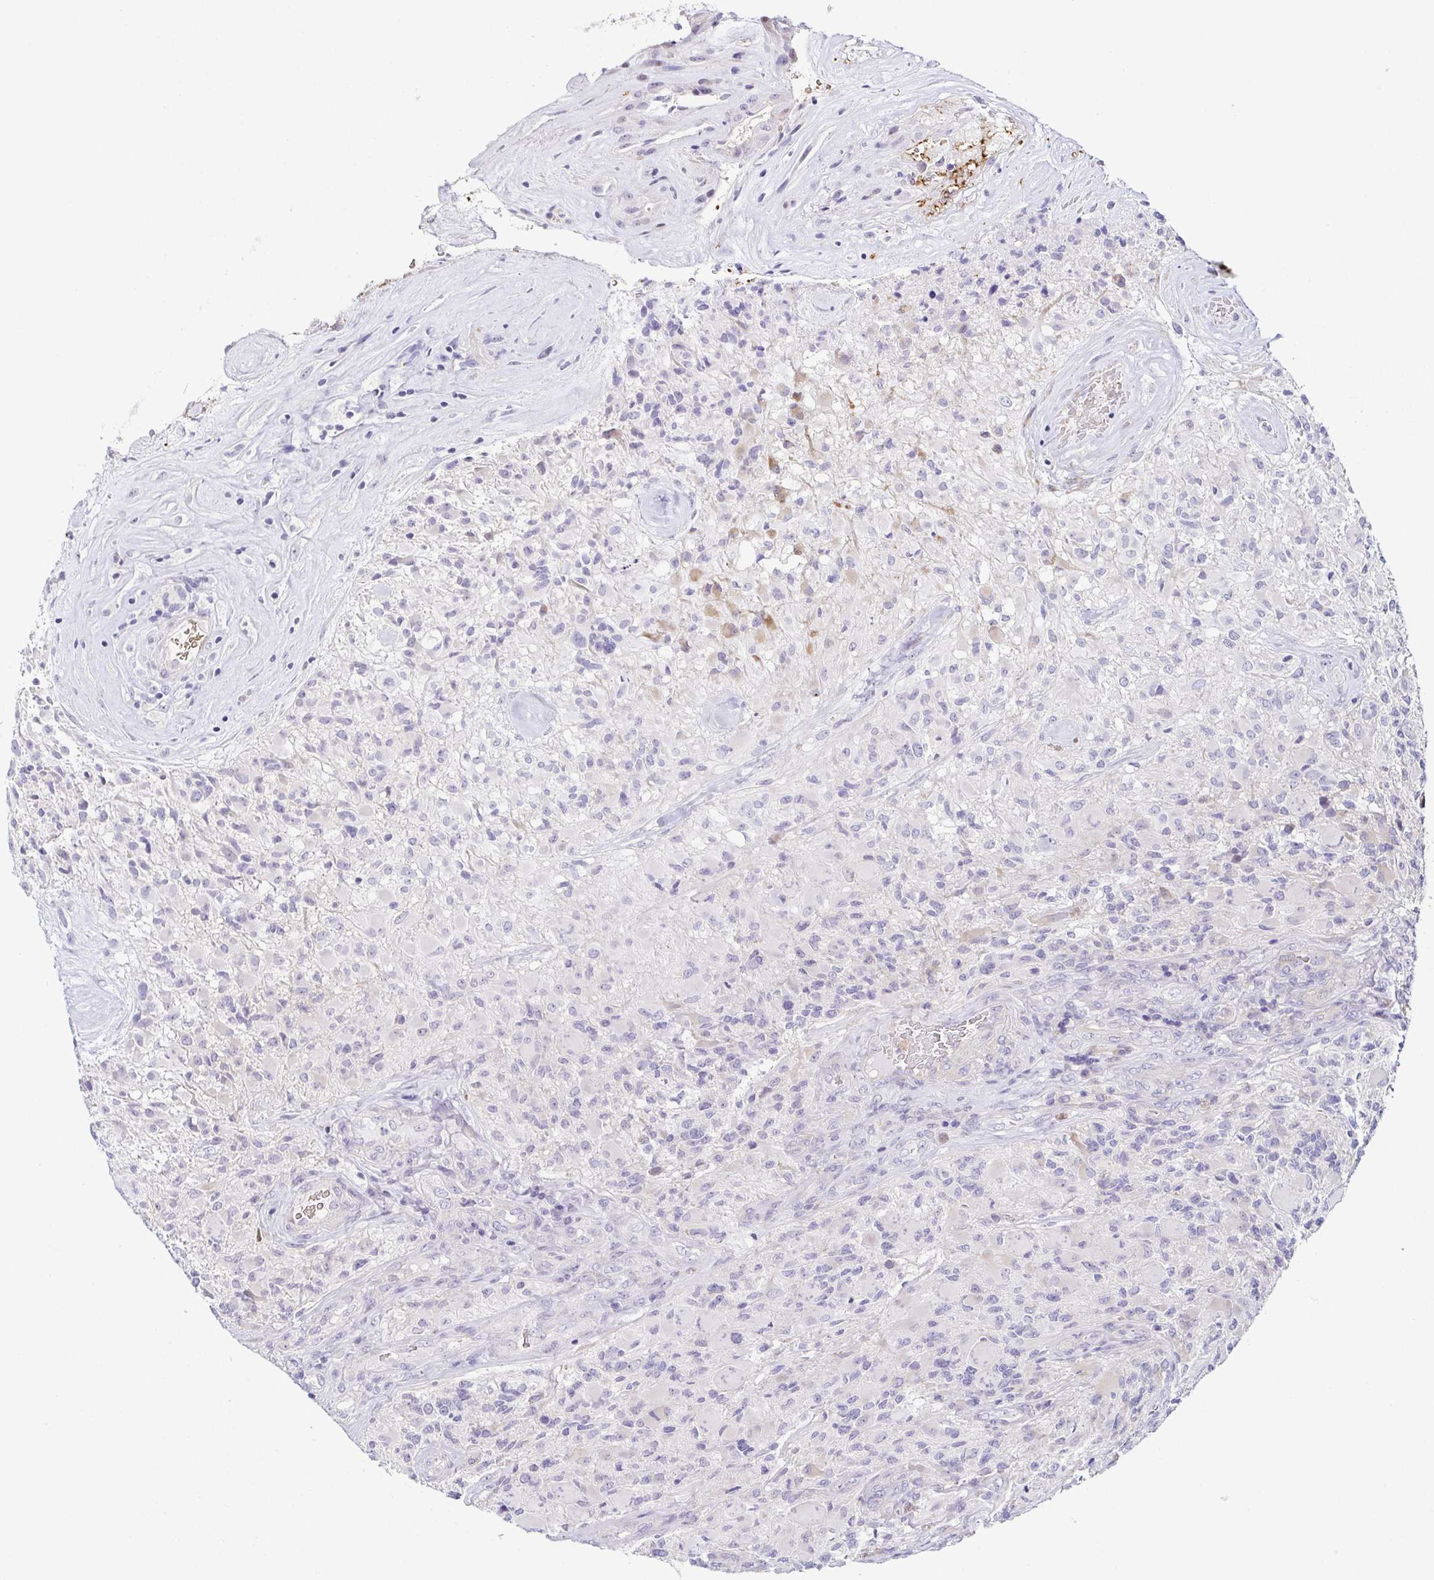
{"staining": {"intensity": "negative", "quantity": "none", "location": "none"}, "tissue": "glioma", "cell_type": "Tumor cells", "image_type": "cancer", "snomed": [{"axis": "morphology", "description": "Glioma, malignant, High grade"}, {"axis": "topography", "description": "Brain"}], "caption": "Immunohistochemistry (IHC) of human glioma reveals no staining in tumor cells.", "gene": "FAM162B", "patient": {"sex": "female", "age": 65}}